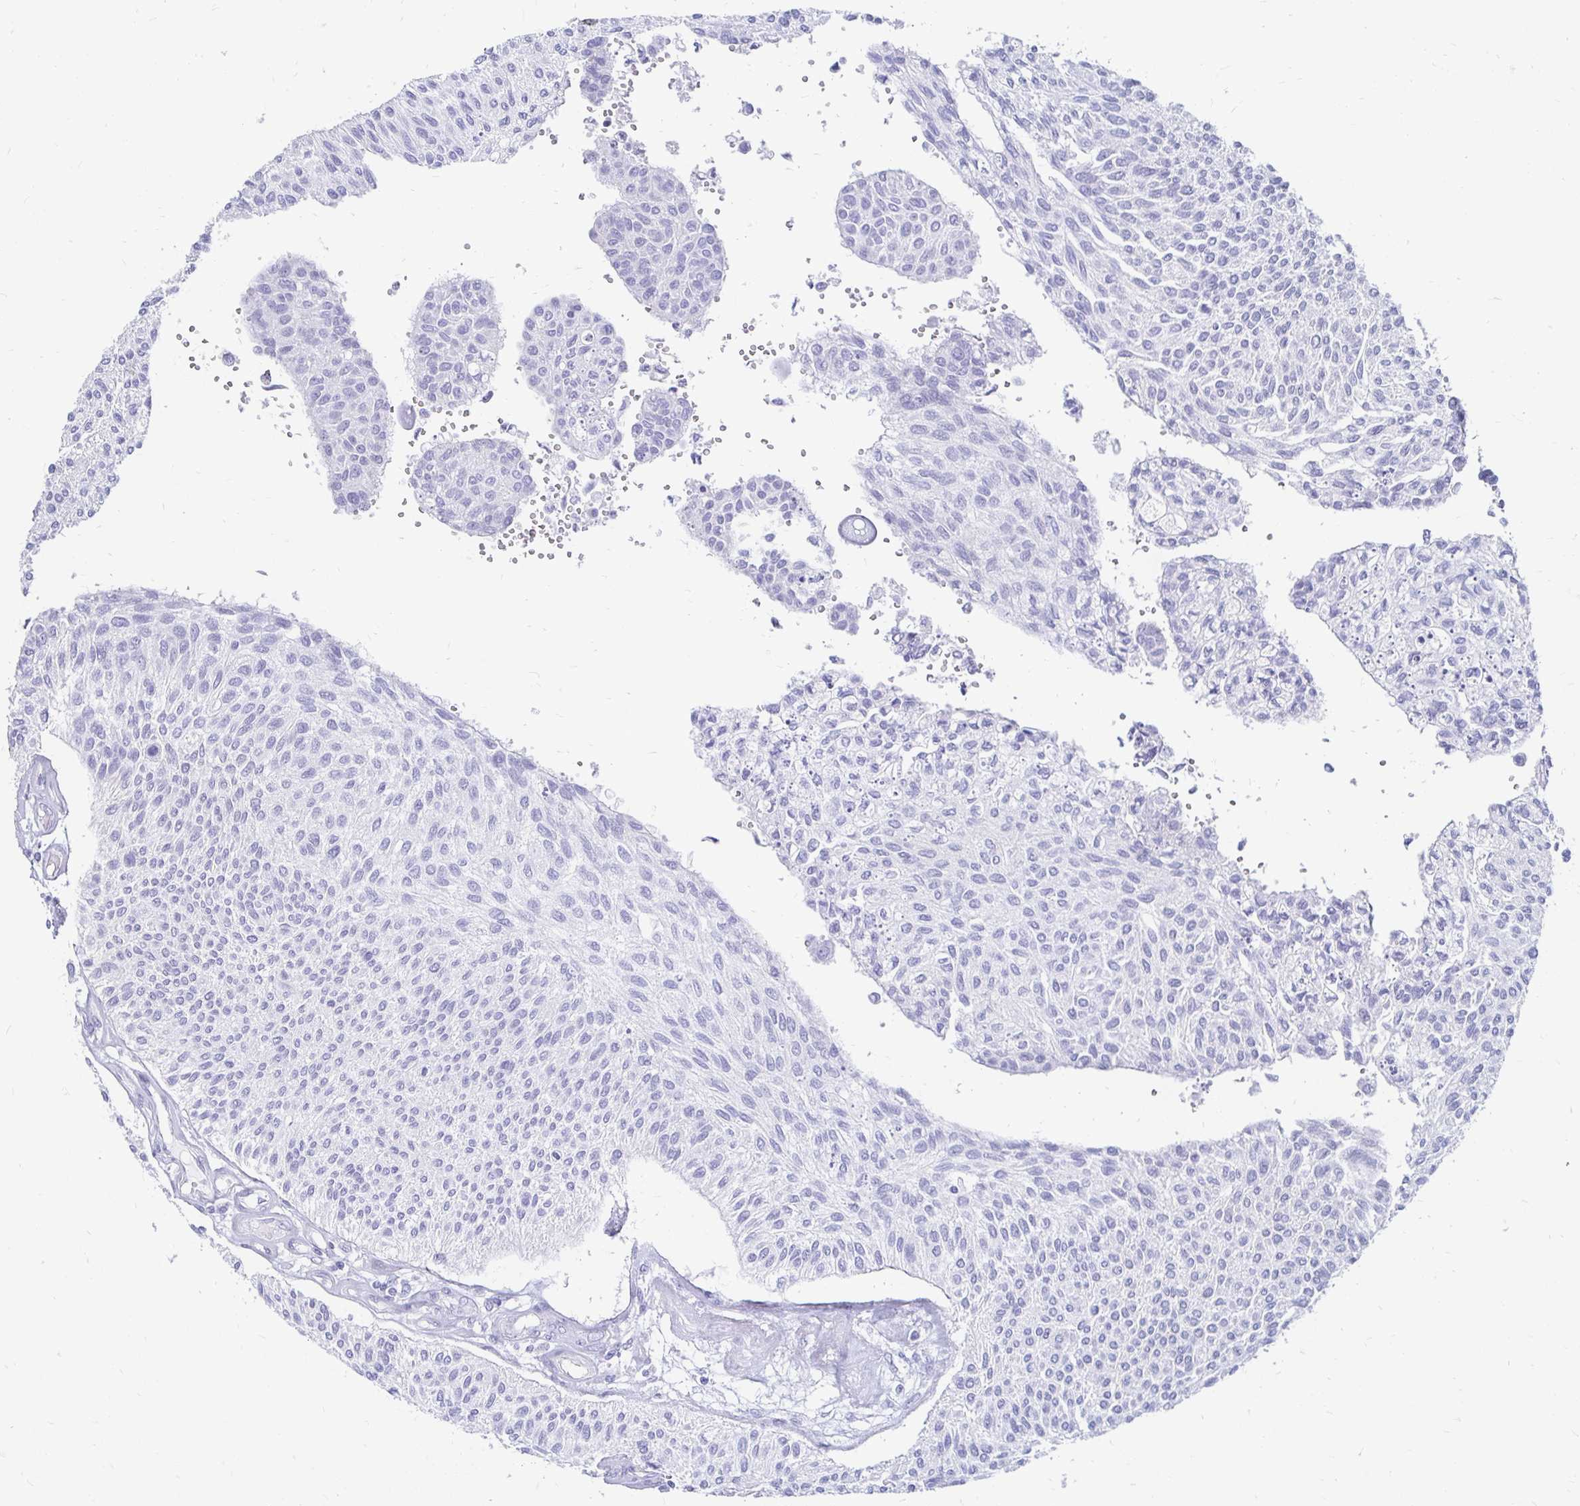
{"staining": {"intensity": "negative", "quantity": "none", "location": "none"}, "tissue": "urothelial cancer", "cell_type": "Tumor cells", "image_type": "cancer", "snomed": [{"axis": "morphology", "description": "Urothelial carcinoma, NOS"}, {"axis": "topography", "description": "Urinary bladder"}], "caption": "The photomicrograph displays no significant positivity in tumor cells of transitional cell carcinoma.", "gene": "PEG10", "patient": {"sex": "male", "age": 55}}